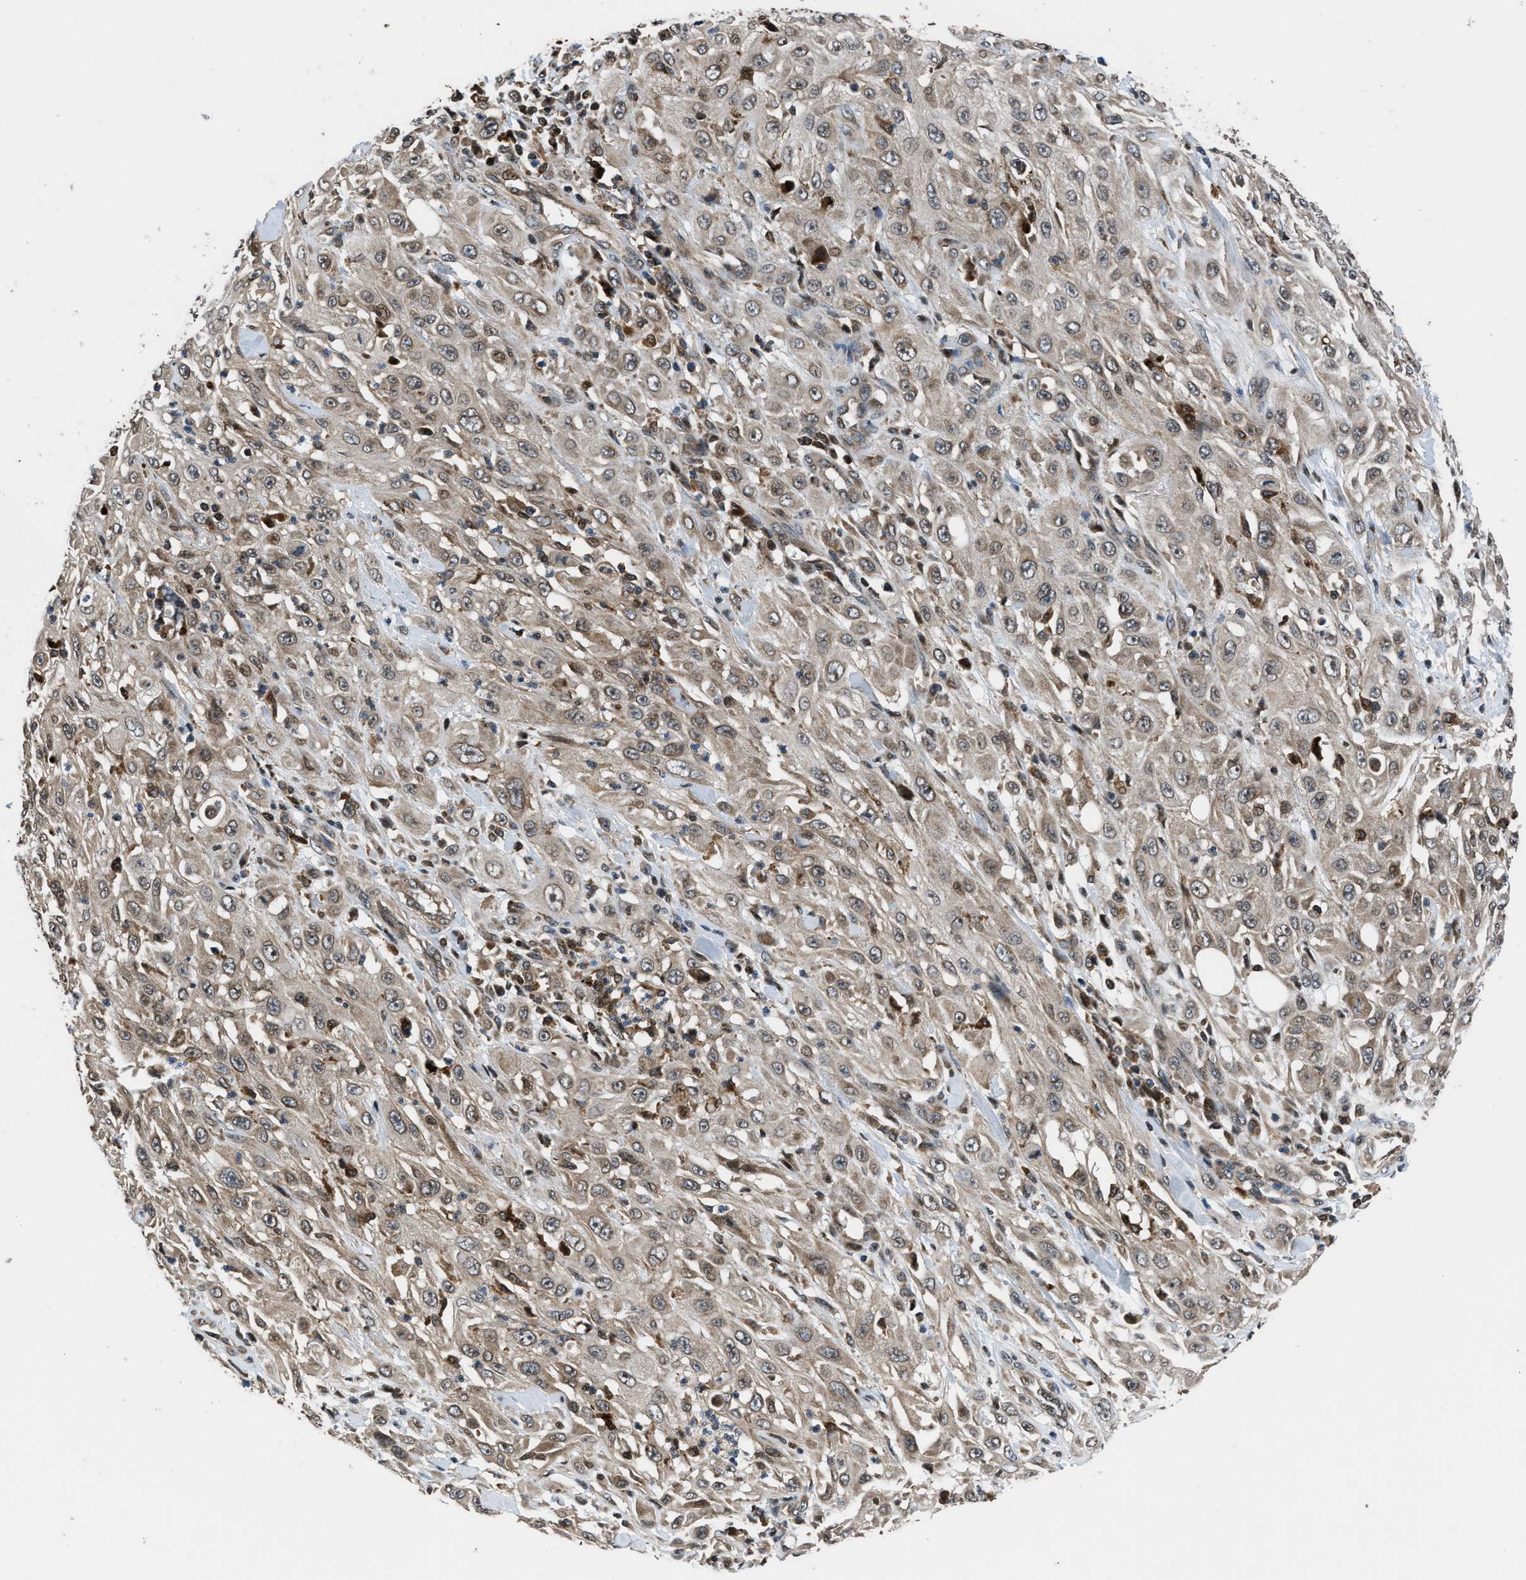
{"staining": {"intensity": "weak", "quantity": ">75%", "location": "cytoplasmic/membranous"}, "tissue": "skin cancer", "cell_type": "Tumor cells", "image_type": "cancer", "snomed": [{"axis": "morphology", "description": "Squamous cell carcinoma, NOS"}, {"axis": "morphology", "description": "Squamous cell carcinoma, metastatic, NOS"}, {"axis": "topography", "description": "Skin"}, {"axis": "topography", "description": "Lymph node"}], "caption": "A brown stain shows weak cytoplasmic/membranous expression of a protein in human skin metastatic squamous cell carcinoma tumor cells.", "gene": "CTBS", "patient": {"sex": "male", "age": 75}}